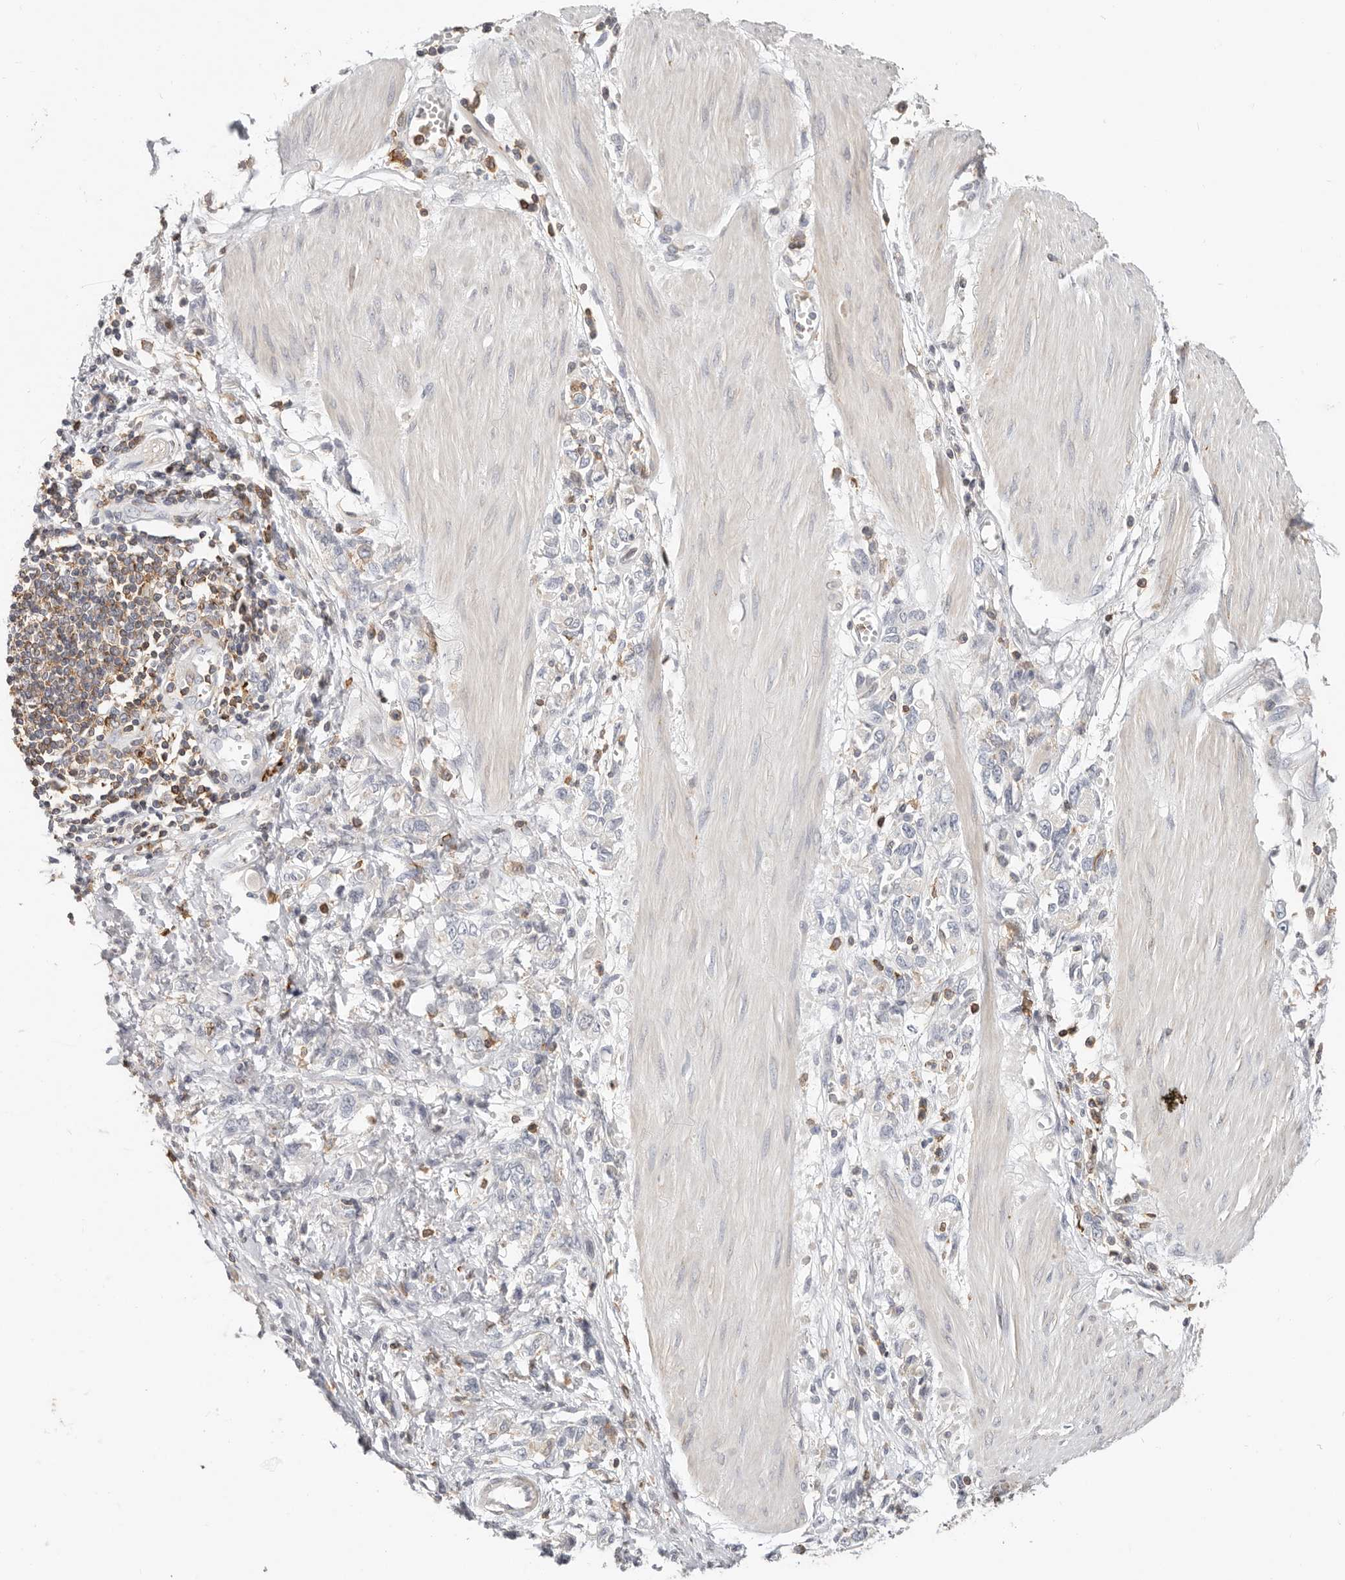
{"staining": {"intensity": "negative", "quantity": "none", "location": "none"}, "tissue": "stomach cancer", "cell_type": "Tumor cells", "image_type": "cancer", "snomed": [{"axis": "morphology", "description": "Adenocarcinoma, NOS"}, {"axis": "topography", "description": "Stomach"}], "caption": "A histopathology image of adenocarcinoma (stomach) stained for a protein exhibits no brown staining in tumor cells. (Stains: DAB immunohistochemistry with hematoxylin counter stain, Microscopy: brightfield microscopy at high magnification).", "gene": "TMEM63B", "patient": {"sex": "female", "age": 76}}